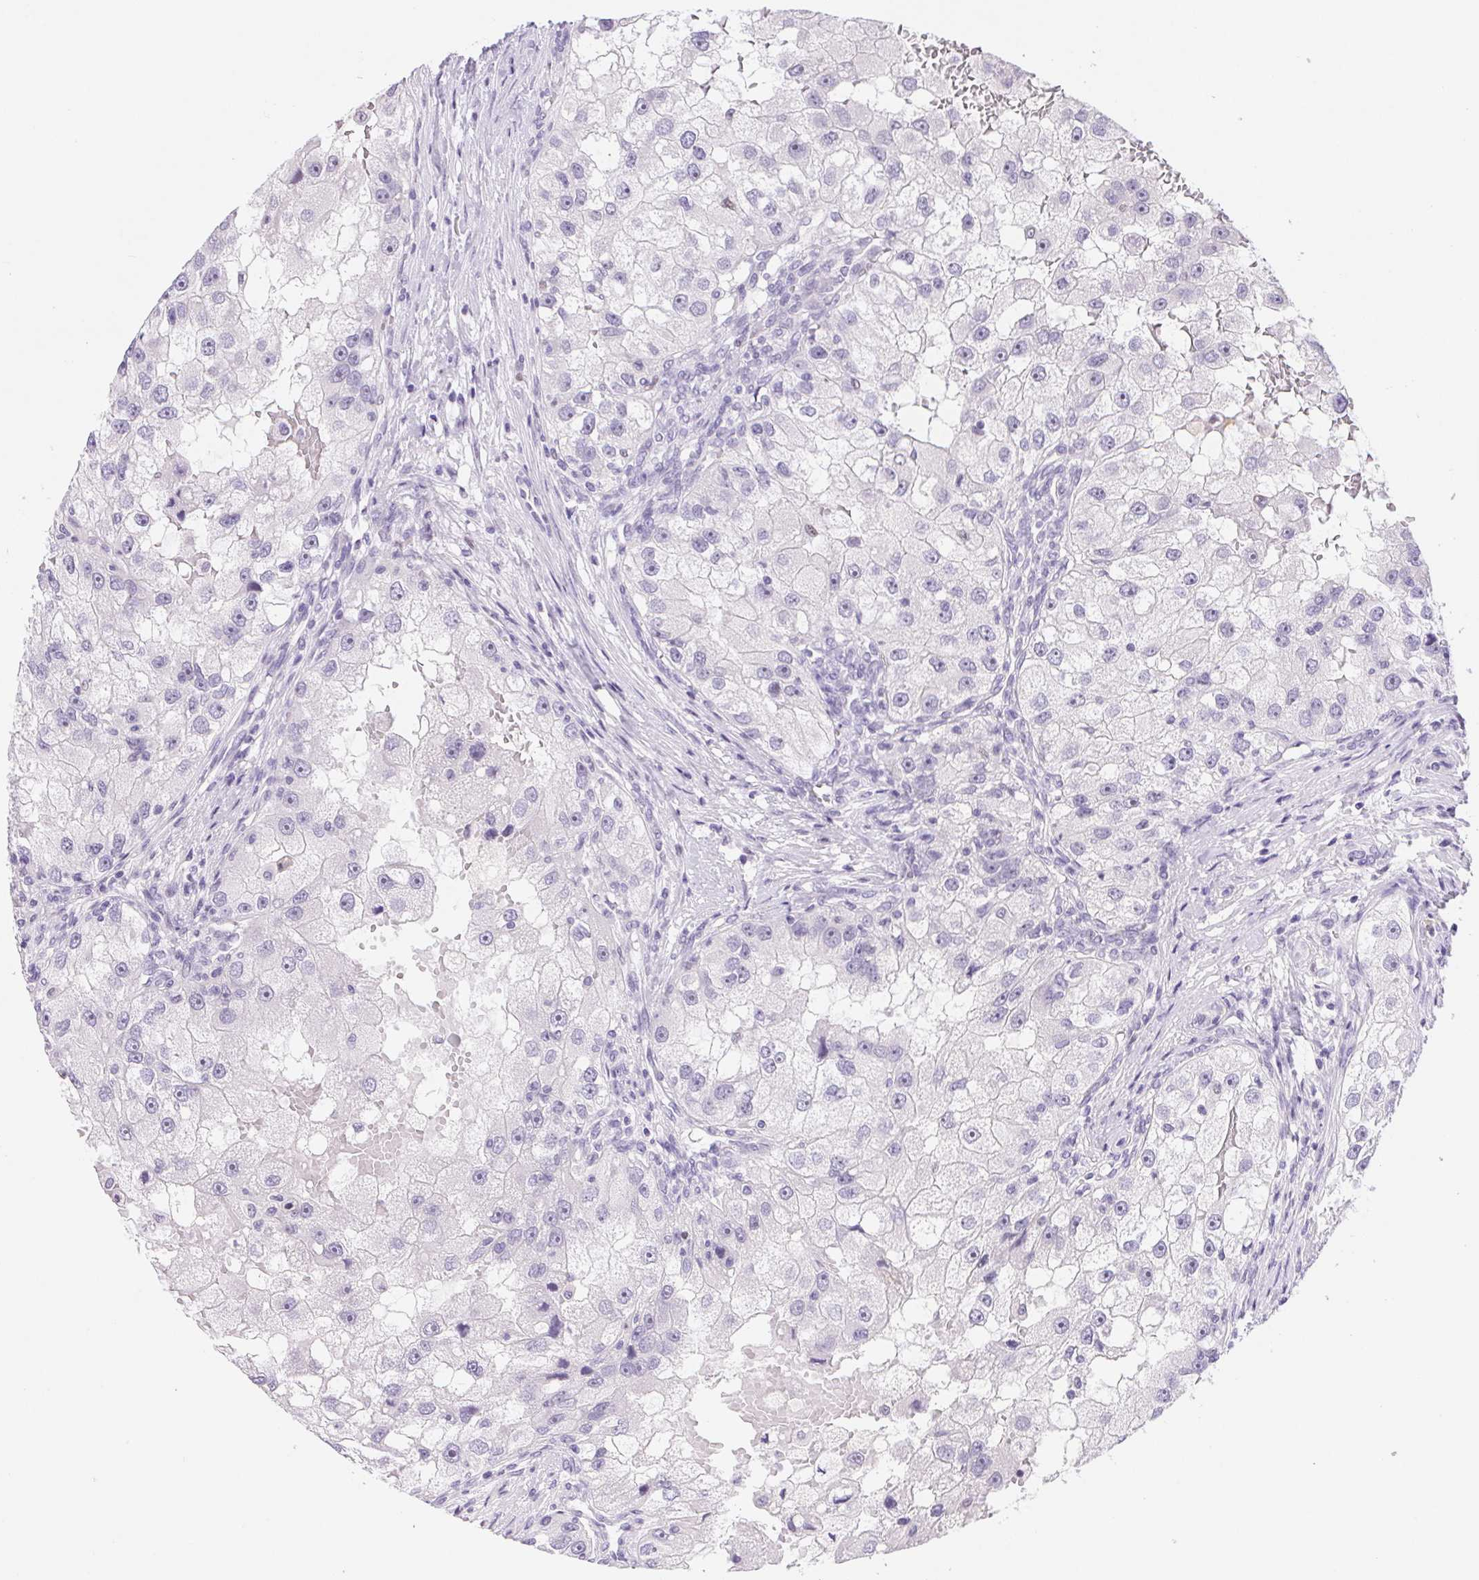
{"staining": {"intensity": "negative", "quantity": "none", "location": "none"}, "tissue": "renal cancer", "cell_type": "Tumor cells", "image_type": "cancer", "snomed": [{"axis": "morphology", "description": "Adenocarcinoma, NOS"}, {"axis": "topography", "description": "Kidney"}], "caption": "This is an IHC image of human adenocarcinoma (renal). There is no expression in tumor cells.", "gene": "ASGR2", "patient": {"sex": "male", "age": 63}}